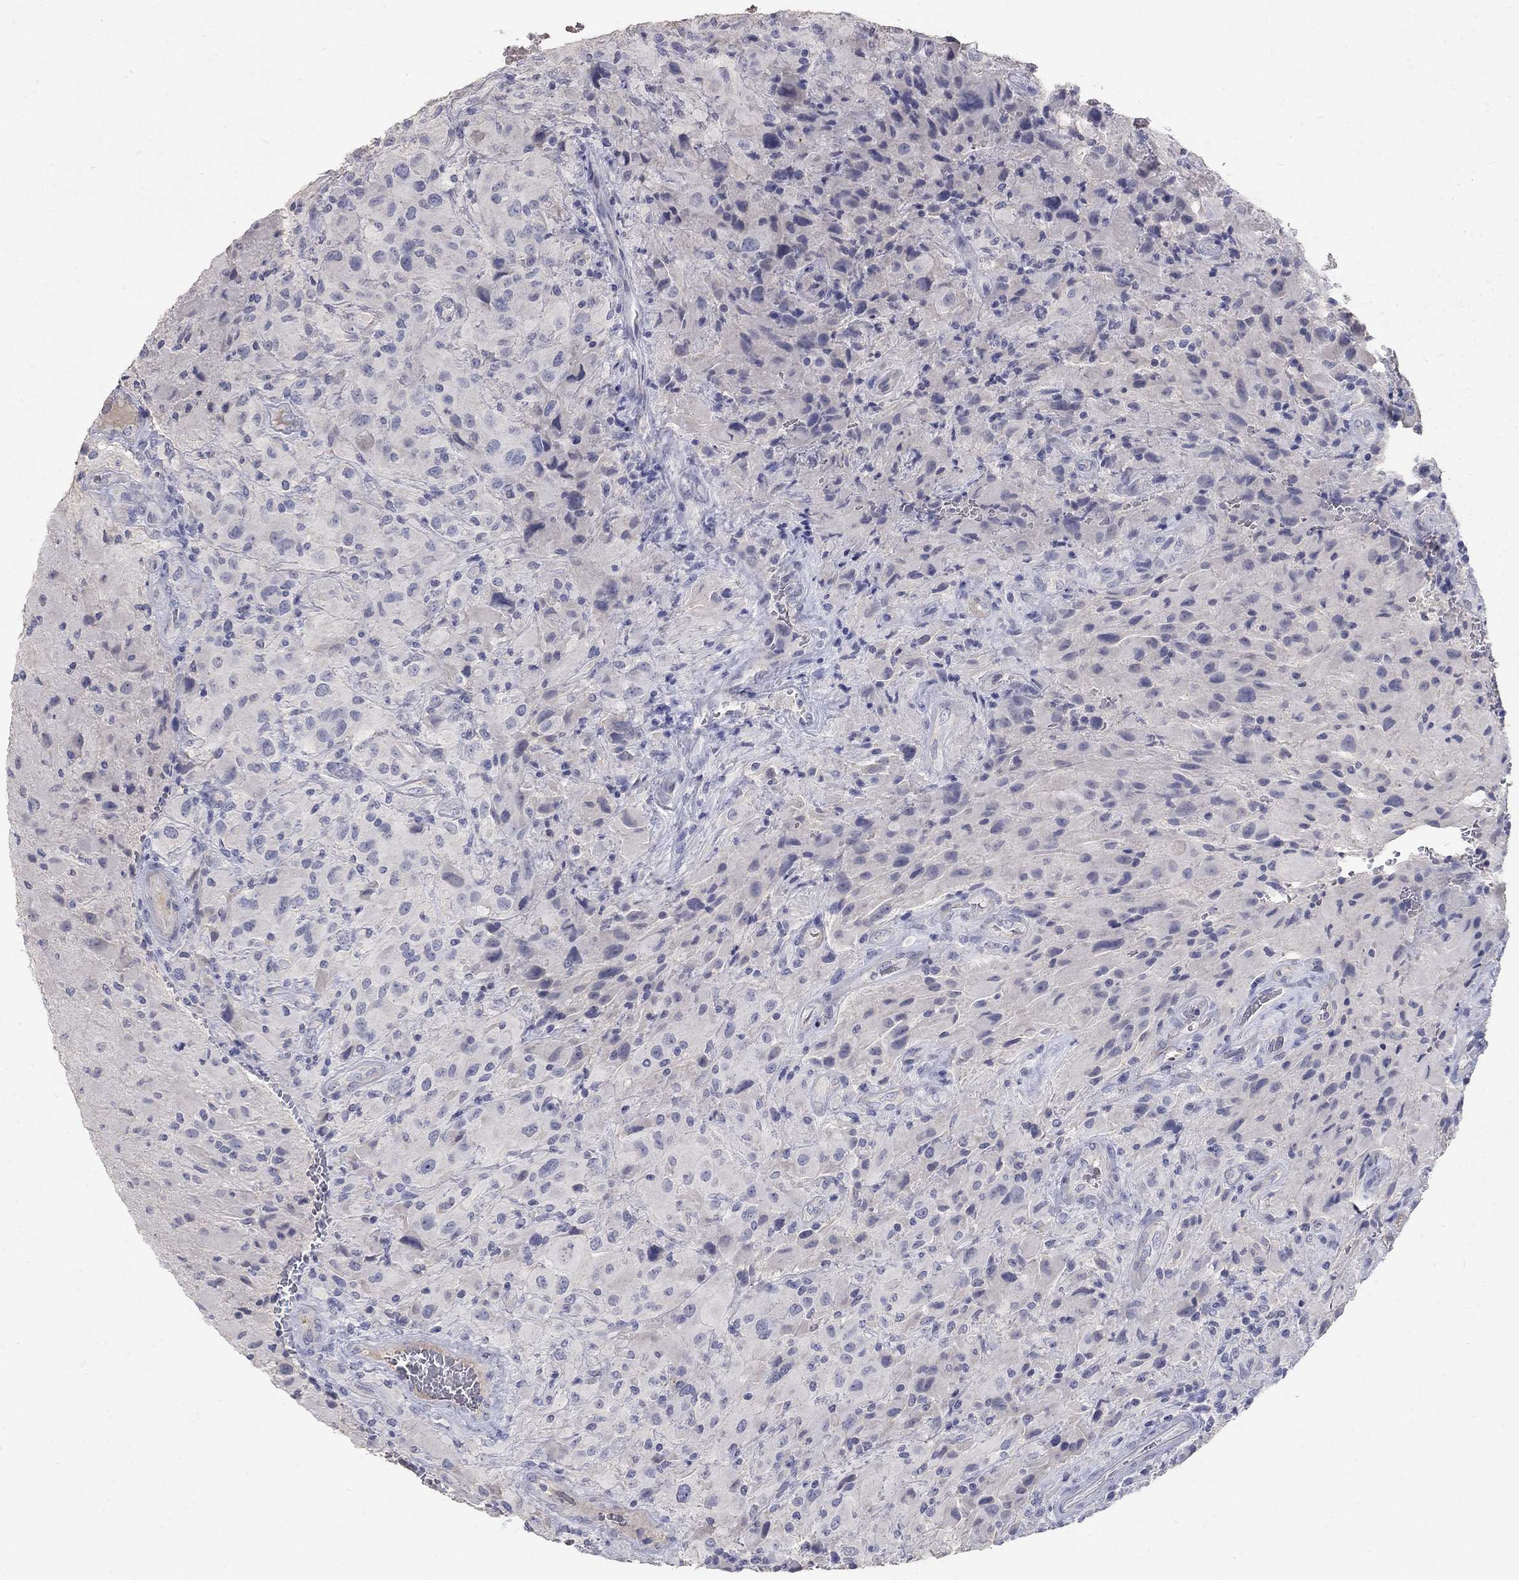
{"staining": {"intensity": "negative", "quantity": "none", "location": "none"}, "tissue": "glioma", "cell_type": "Tumor cells", "image_type": "cancer", "snomed": [{"axis": "morphology", "description": "Glioma, malignant, High grade"}, {"axis": "topography", "description": "Cerebral cortex"}], "caption": "IHC image of malignant glioma (high-grade) stained for a protein (brown), which shows no expression in tumor cells. (IHC, brightfield microscopy, high magnification).", "gene": "PTH1R", "patient": {"sex": "male", "age": 35}}